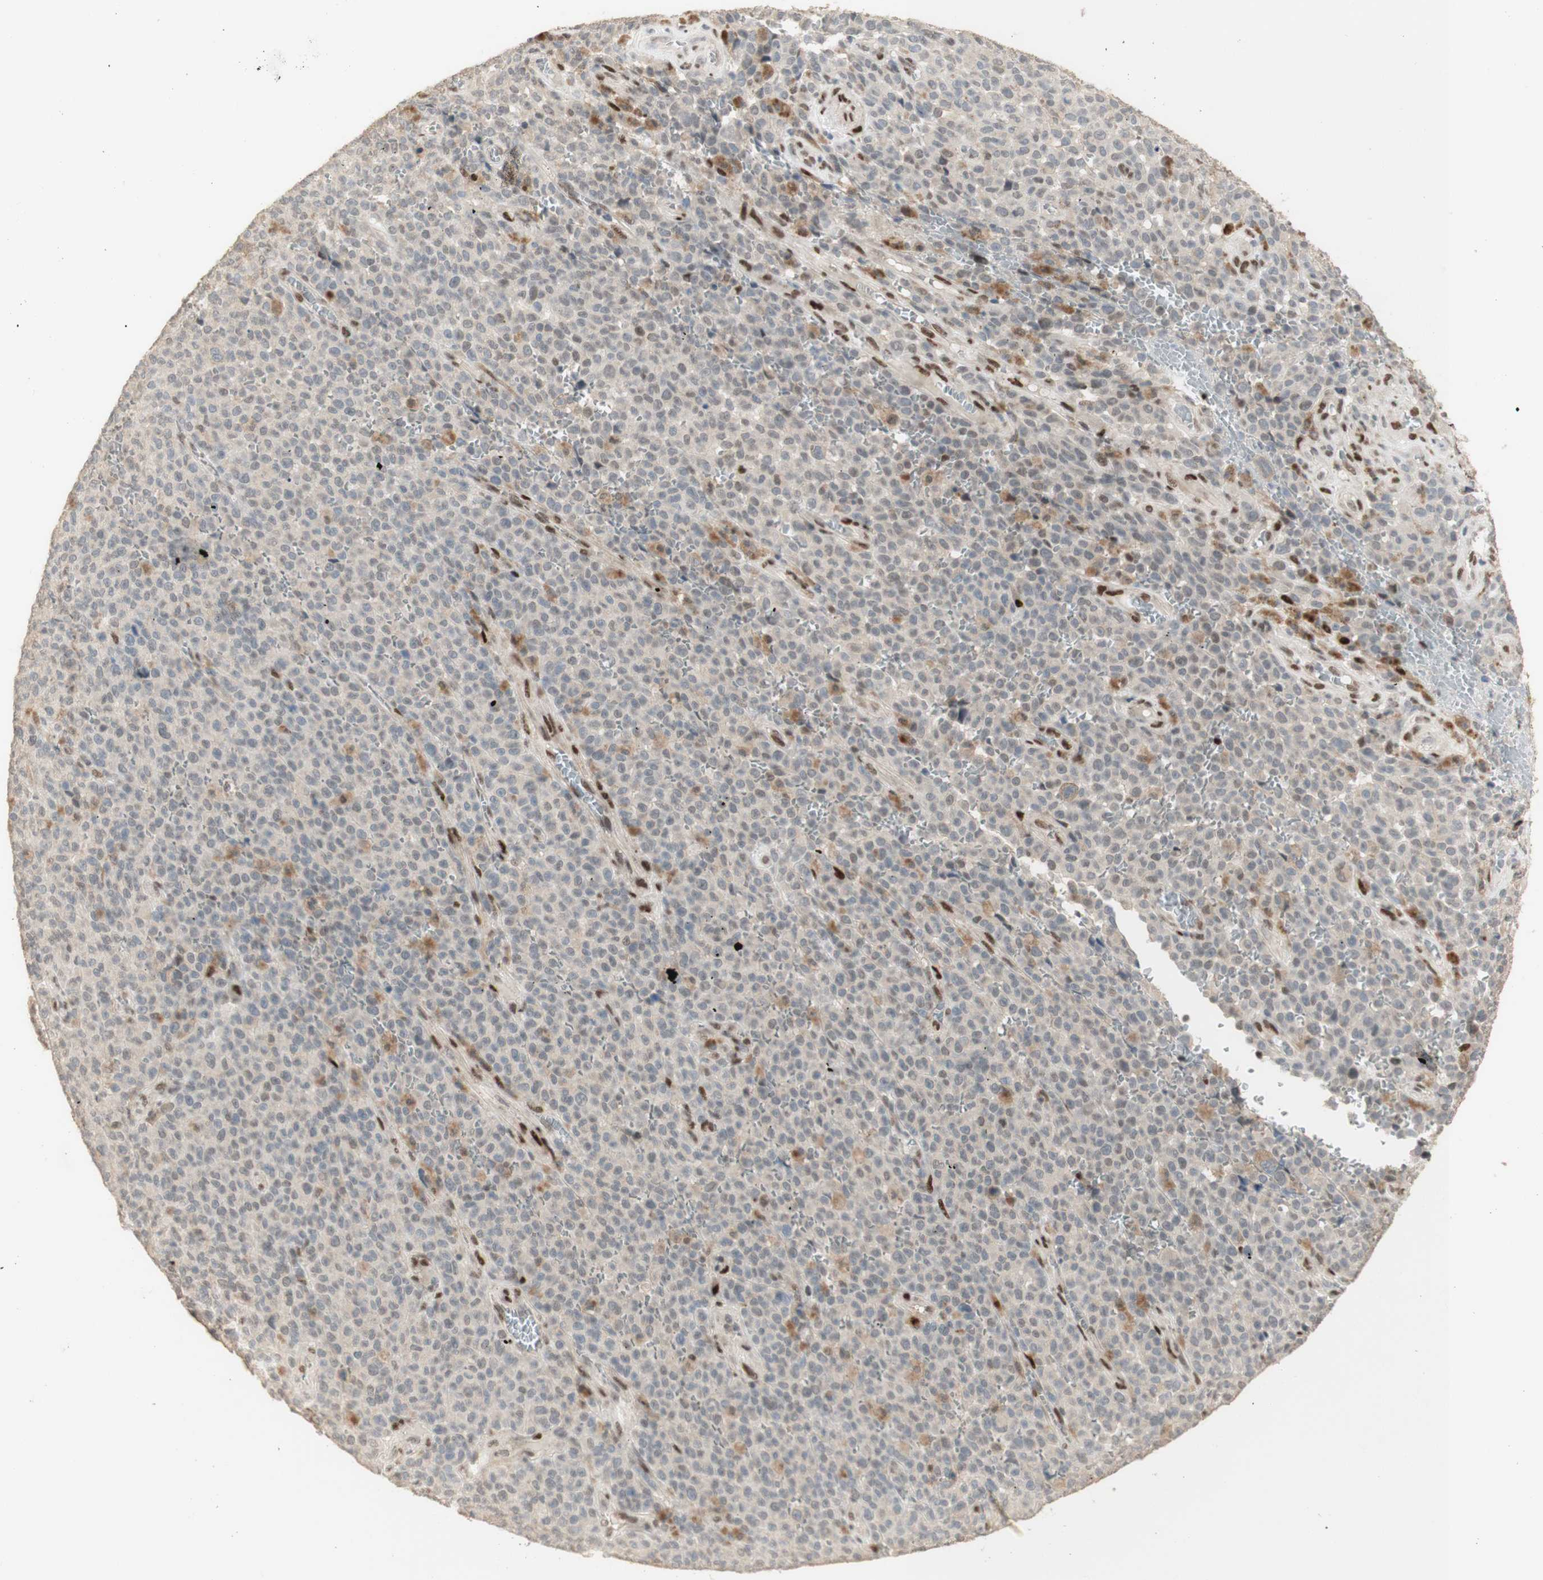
{"staining": {"intensity": "negative", "quantity": "none", "location": "none"}, "tissue": "melanoma", "cell_type": "Tumor cells", "image_type": "cancer", "snomed": [{"axis": "morphology", "description": "Malignant melanoma, NOS"}, {"axis": "topography", "description": "Skin"}], "caption": "This is an immunohistochemistry micrograph of malignant melanoma. There is no staining in tumor cells.", "gene": "FOXP1", "patient": {"sex": "female", "age": 82}}